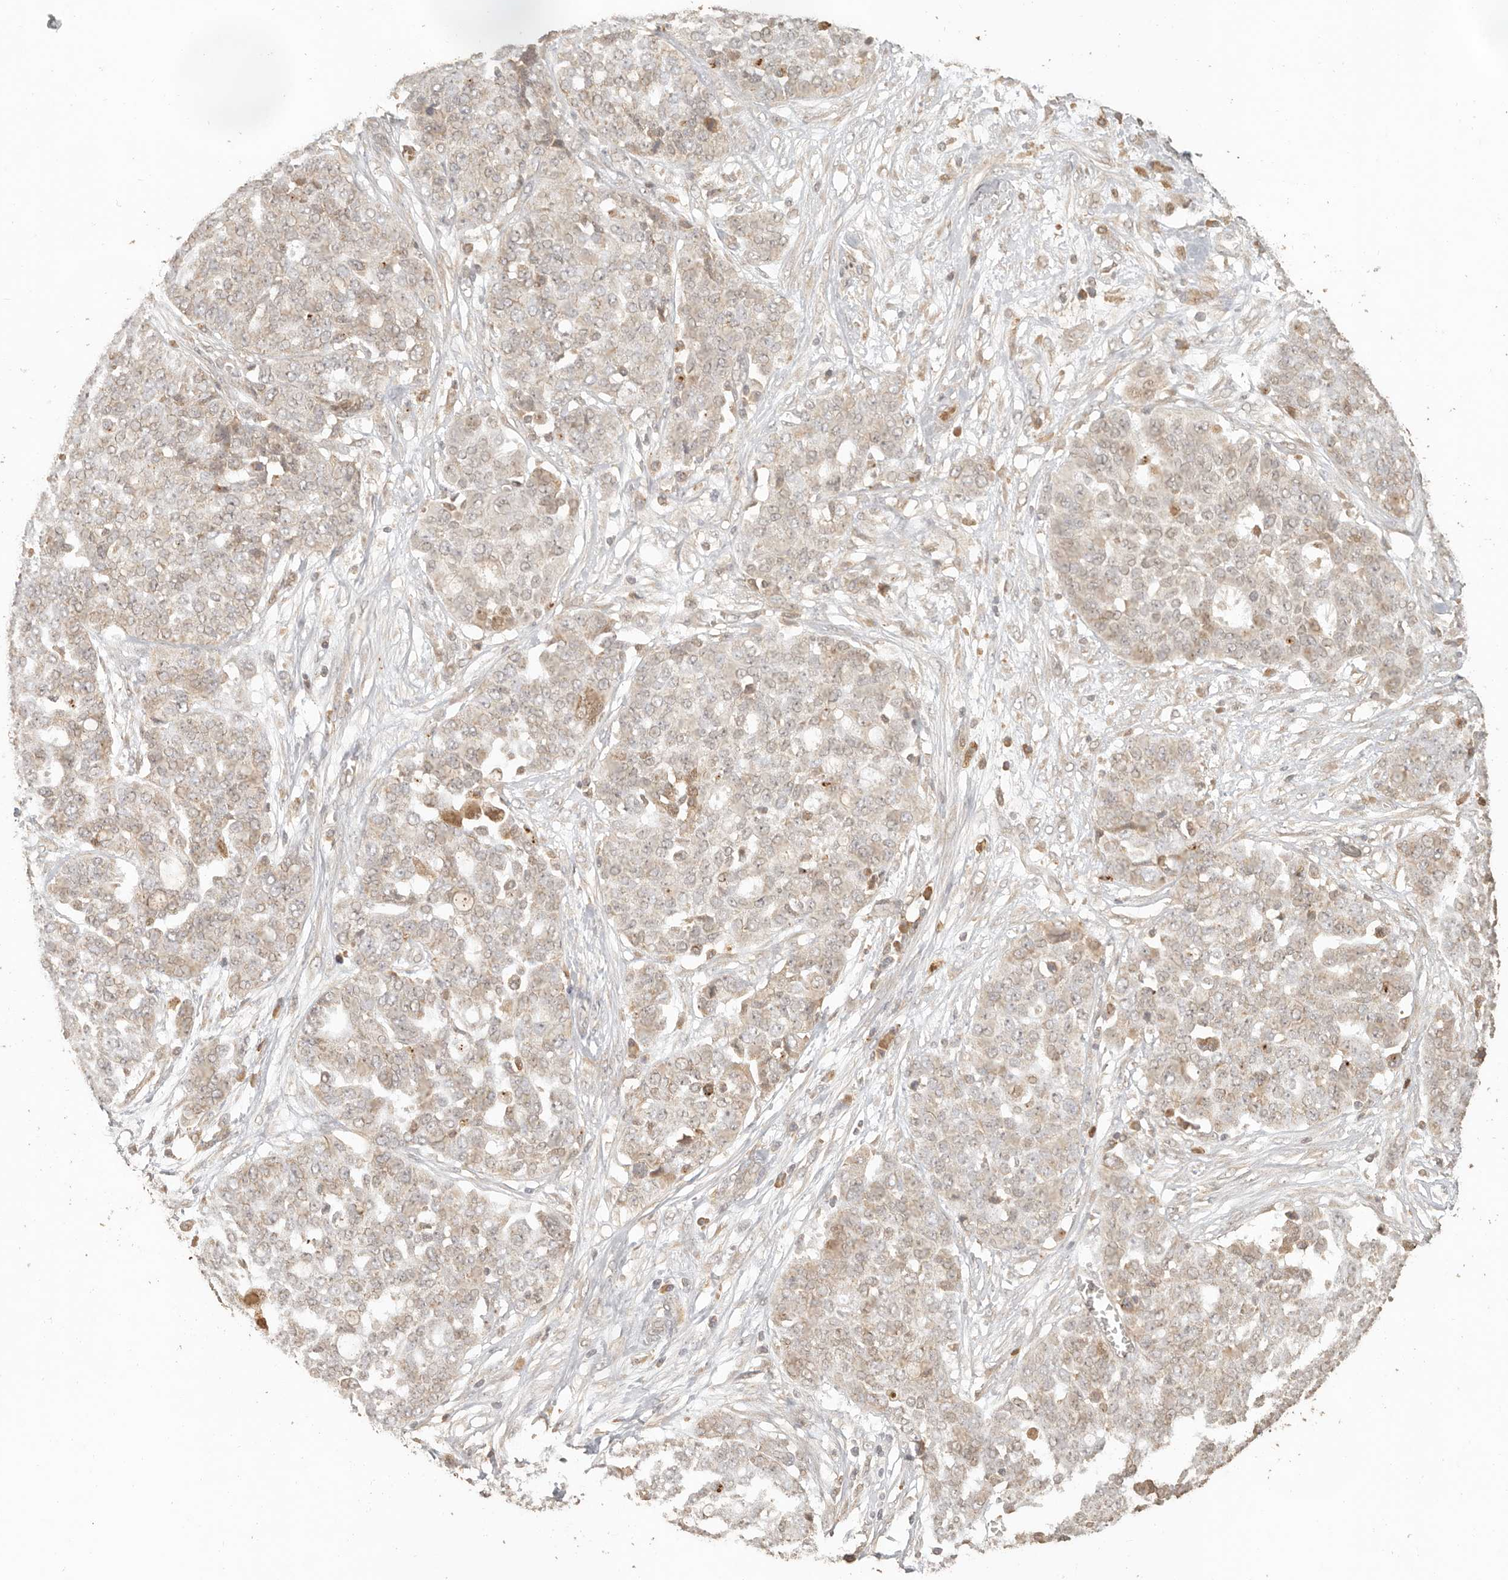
{"staining": {"intensity": "negative", "quantity": "none", "location": "none"}, "tissue": "ovarian cancer", "cell_type": "Tumor cells", "image_type": "cancer", "snomed": [{"axis": "morphology", "description": "Cystadenocarcinoma, serous, NOS"}, {"axis": "topography", "description": "Soft tissue"}, {"axis": "topography", "description": "Ovary"}], "caption": "The micrograph displays no staining of tumor cells in ovarian serous cystadenocarcinoma. Brightfield microscopy of immunohistochemistry stained with DAB (brown) and hematoxylin (blue), captured at high magnification.", "gene": "INTS11", "patient": {"sex": "female", "age": 57}}